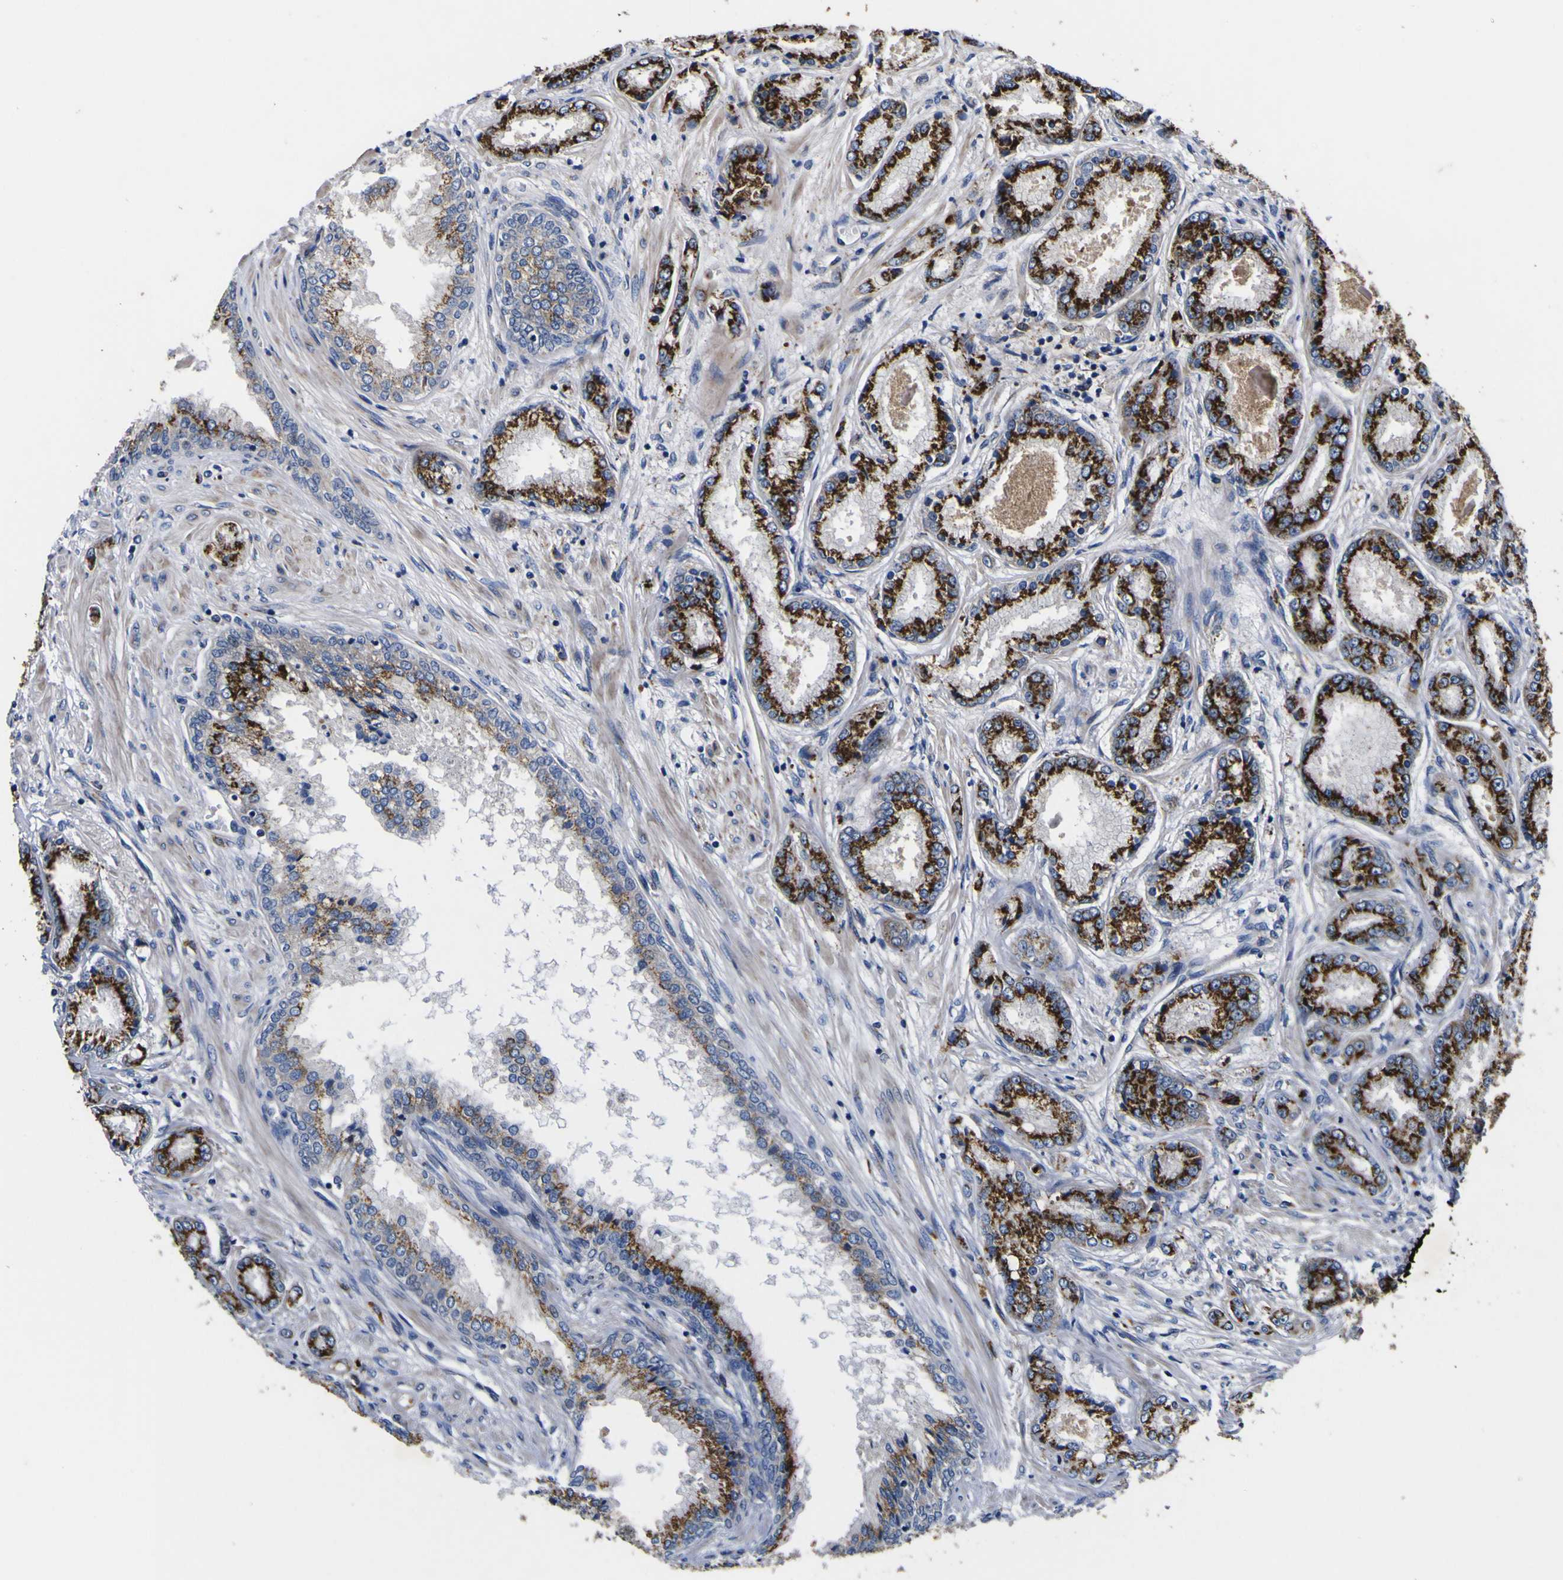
{"staining": {"intensity": "strong", "quantity": ">75%", "location": "cytoplasmic/membranous"}, "tissue": "prostate cancer", "cell_type": "Tumor cells", "image_type": "cancer", "snomed": [{"axis": "morphology", "description": "Adenocarcinoma, High grade"}, {"axis": "topography", "description": "Prostate"}], "caption": "Prostate cancer (high-grade adenocarcinoma) tissue displays strong cytoplasmic/membranous positivity in approximately >75% of tumor cells, visualized by immunohistochemistry.", "gene": "COA1", "patient": {"sex": "male", "age": 59}}